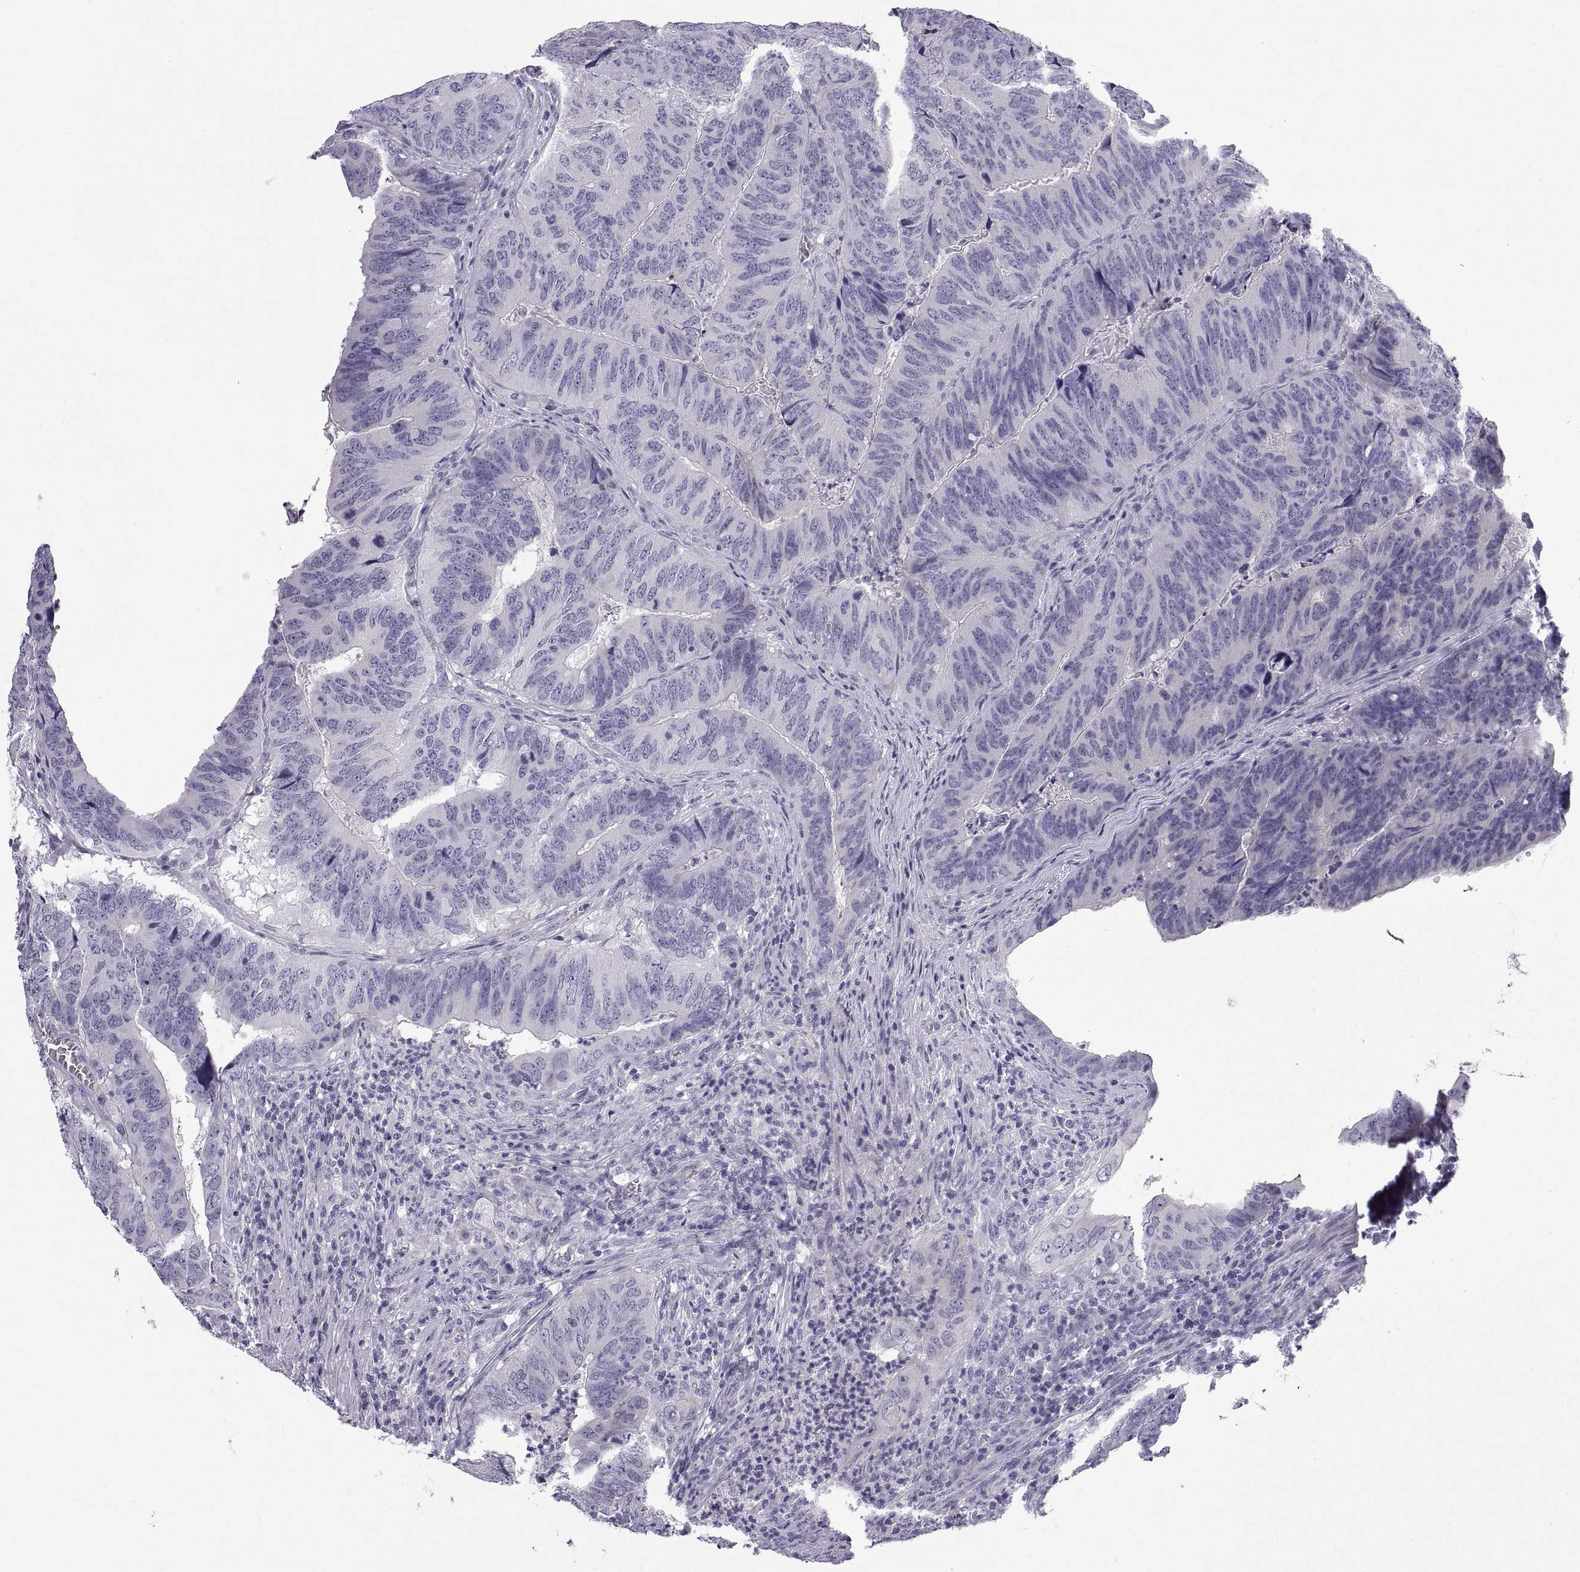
{"staining": {"intensity": "negative", "quantity": "none", "location": "none"}, "tissue": "colorectal cancer", "cell_type": "Tumor cells", "image_type": "cancer", "snomed": [{"axis": "morphology", "description": "Adenocarcinoma, NOS"}, {"axis": "topography", "description": "Colon"}], "caption": "IHC micrograph of neoplastic tissue: colorectal cancer stained with DAB shows no significant protein expression in tumor cells.", "gene": "SPDYE1", "patient": {"sex": "male", "age": 79}}